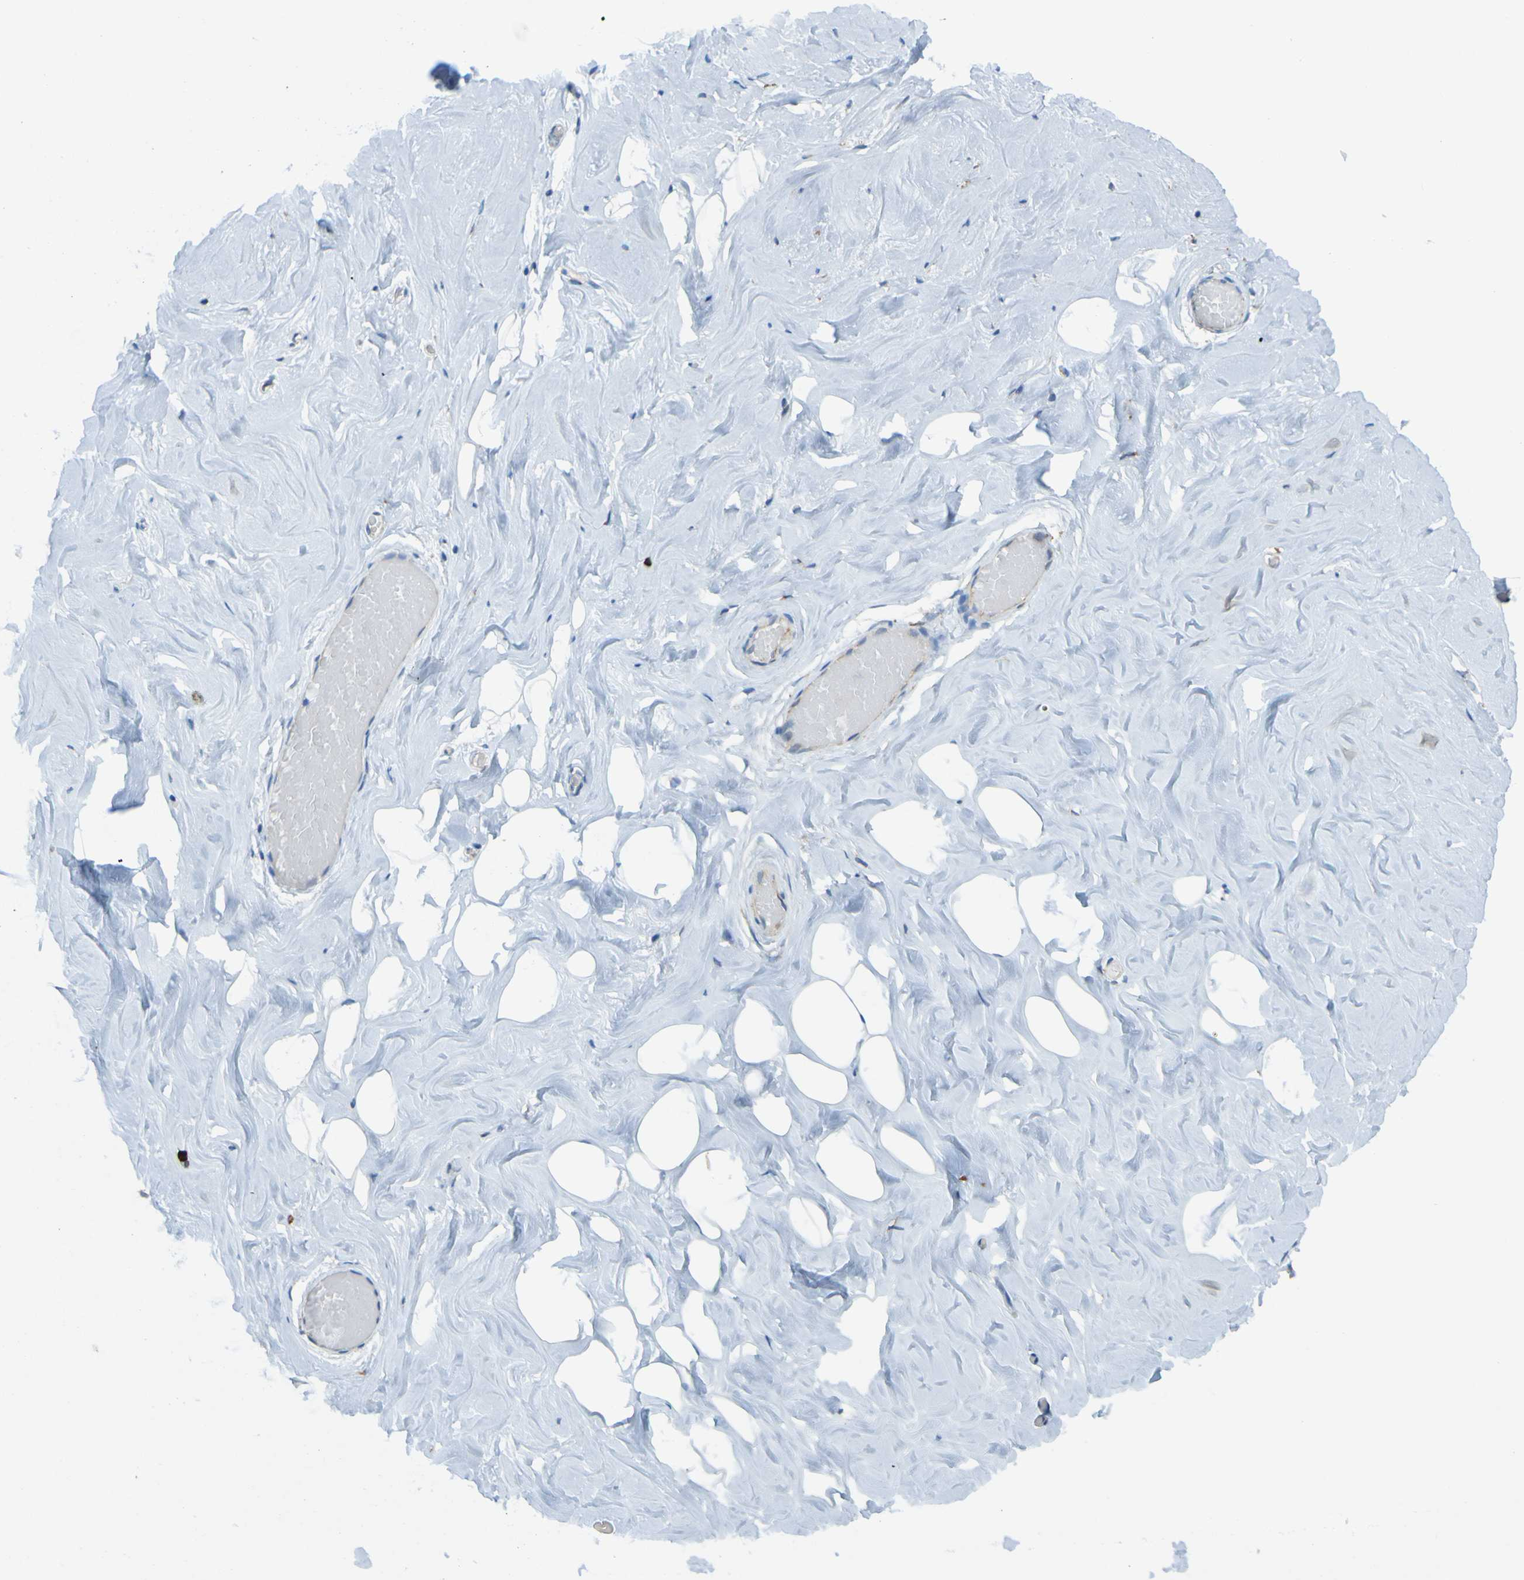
{"staining": {"intensity": "negative", "quantity": "none", "location": "none"}, "tissue": "breast", "cell_type": "Adipocytes", "image_type": "normal", "snomed": [{"axis": "morphology", "description": "Normal tissue, NOS"}, {"axis": "topography", "description": "Breast"}], "caption": "Immunohistochemical staining of benign breast shows no significant positivity in adipocytes.", "gene": "SSR1", "patient": {"sex": "female", "age": 75}}